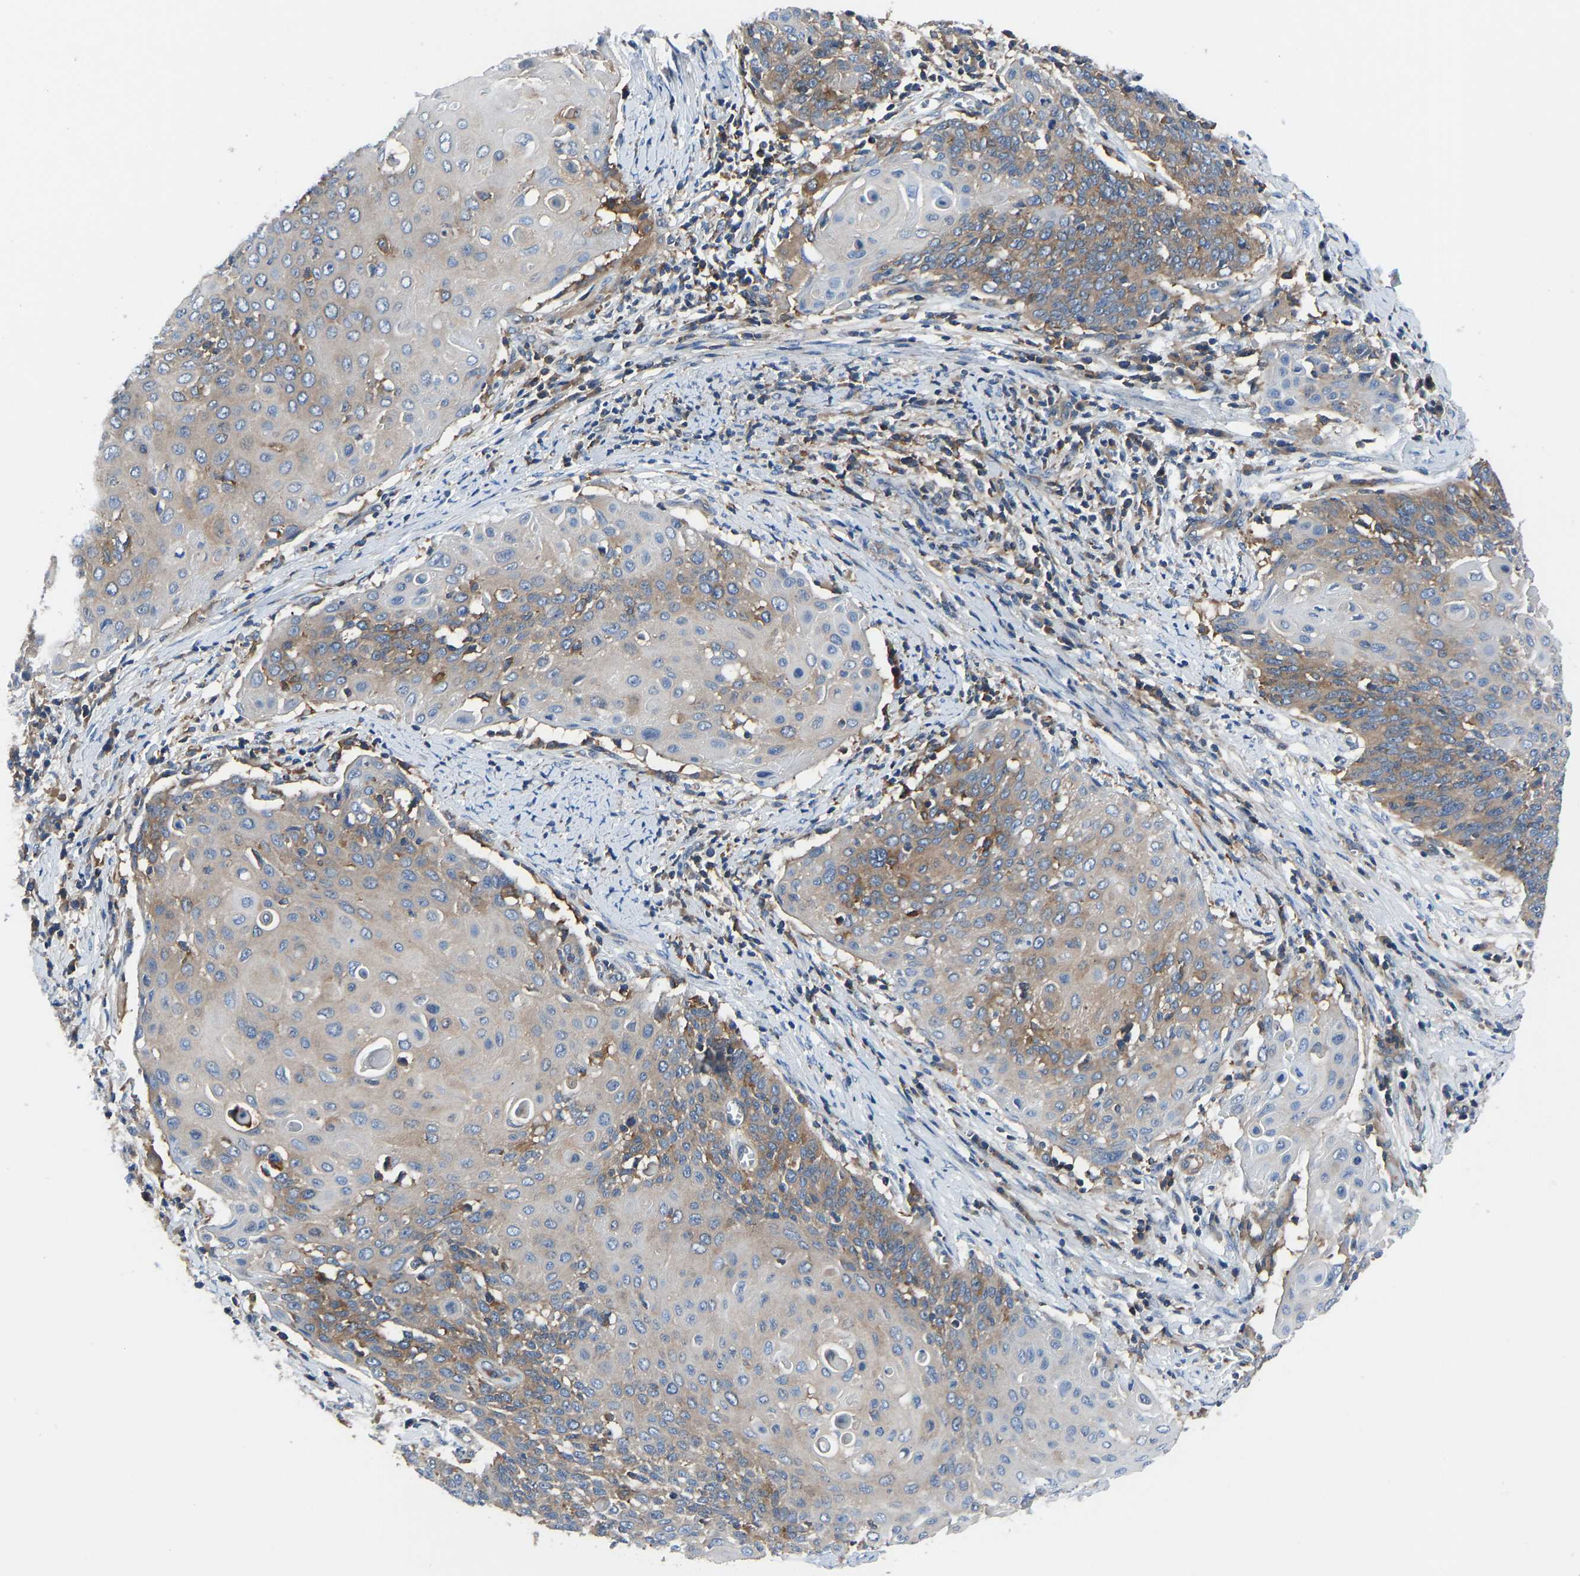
{"staining": {"intensity": "weak", "quantity": "25%-75%", "location": "cytoplasmic/membranous"}, "tissue": "cervical cancer", "cell_type": "Tumor cells", "image_type": "cancer", "snomed": [{"axis": "morphology", "description": "Squamous cell carcinoma, NOS"}, {"axis": "topography", "description": "Cervix"}], "caption": "Weak cytoplasmic/membranous staining is appreciated in approximately 25%-75% of tumor cells in cervical squamous cell carcinoma. The protein is stained brown, and the nuclei are stained in blue (DAB (3,3'-diaminobenzidine) IHC with brightfield microscopy, high magnification).", "gene": "PRKAR1A", "patient": {"sex": "female", "age": 39}}